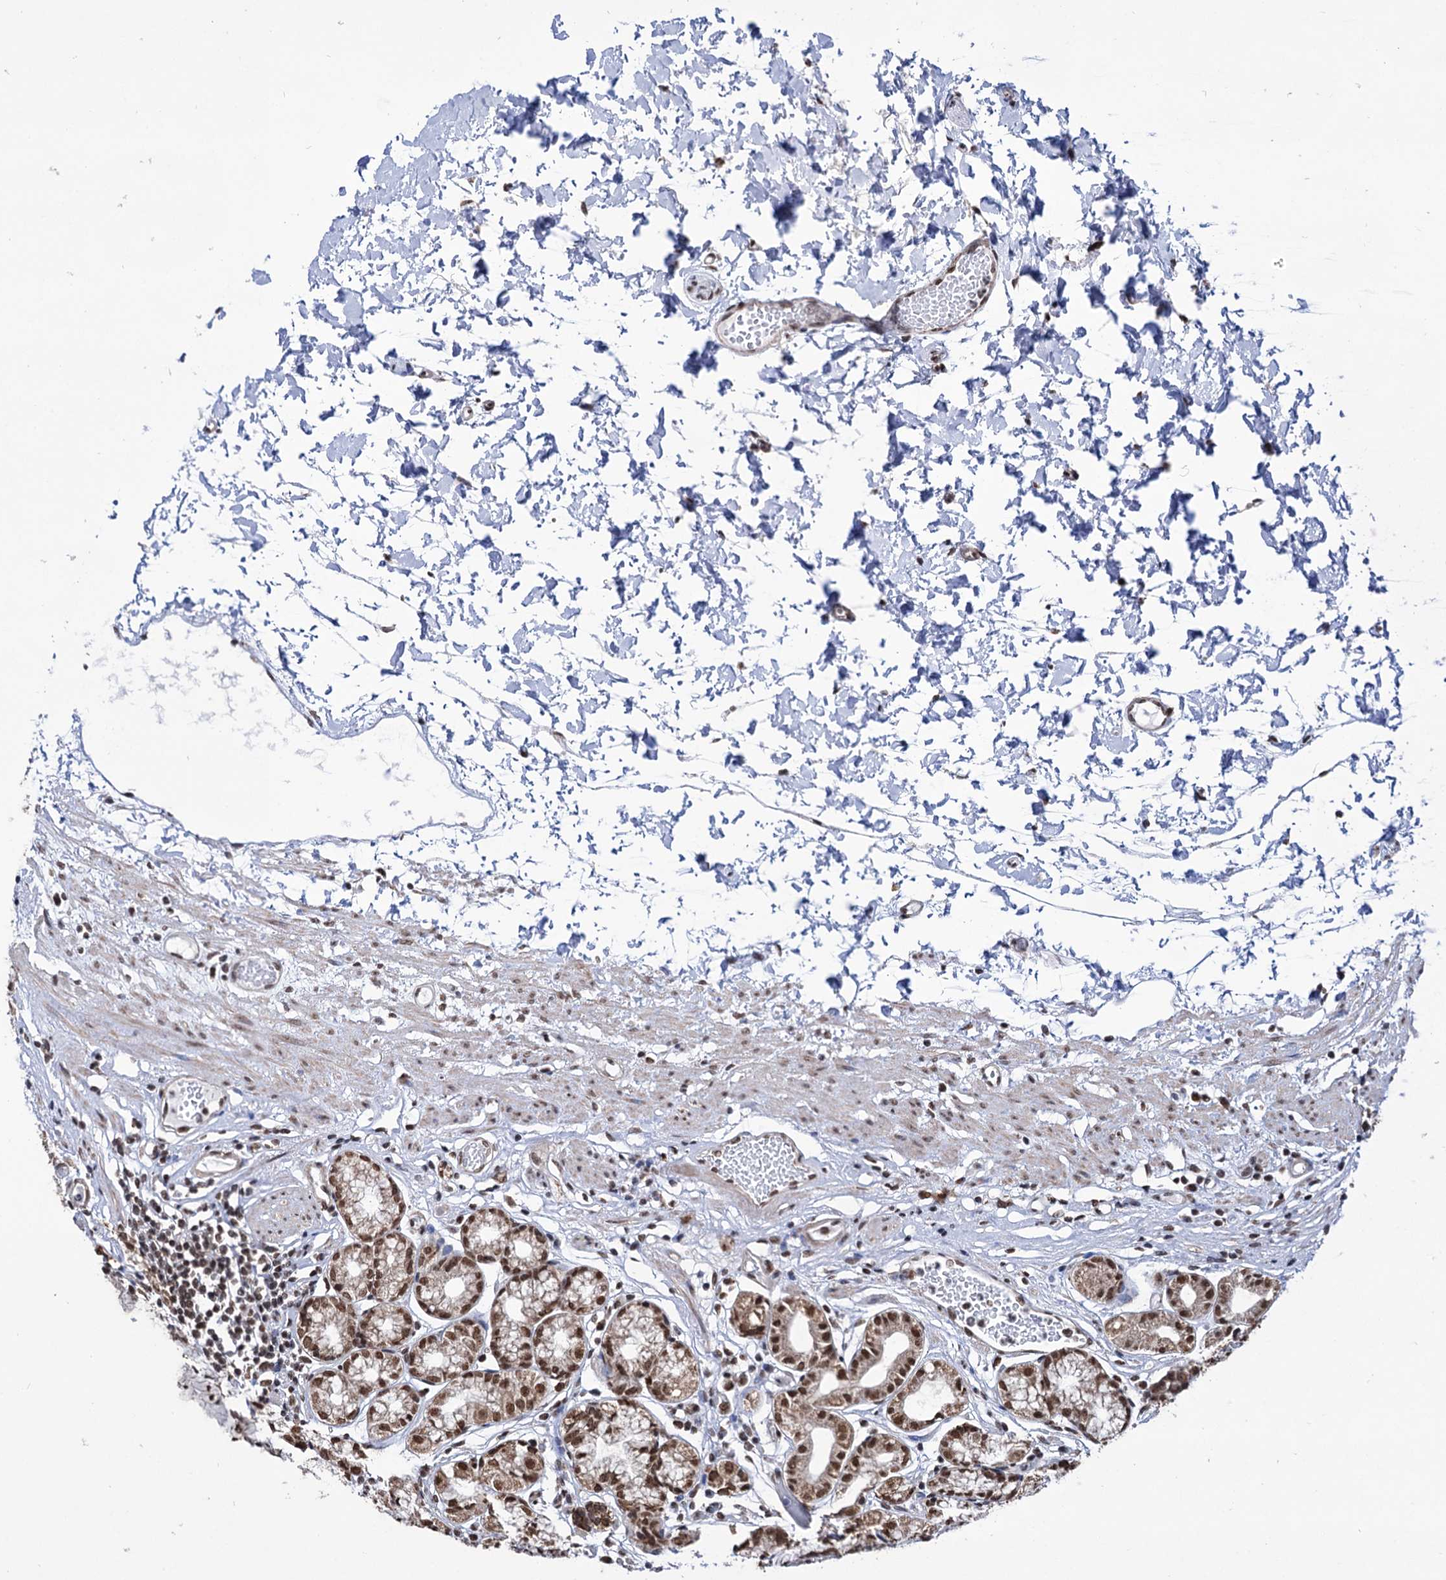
{"staining": {"intensity": "moderate", "quantity": ">75%", "location": "nuclear"}, "tissue": "stomach", "cell_type": "Glandular cells", "image_type": "normal", "snomed": [{"axis": "morphology", "description": "Normal tissue, NOS"}, {"axis": "topography", "description": "Stomach"}], "caption": "This micrograph demonstrates IHC staining of unremarkable stomach, with medium moderate nuclear expression in about >75% of glandular cells.", "gene": "ABHD10", "patient": {"sex": "female", "age": 57}}